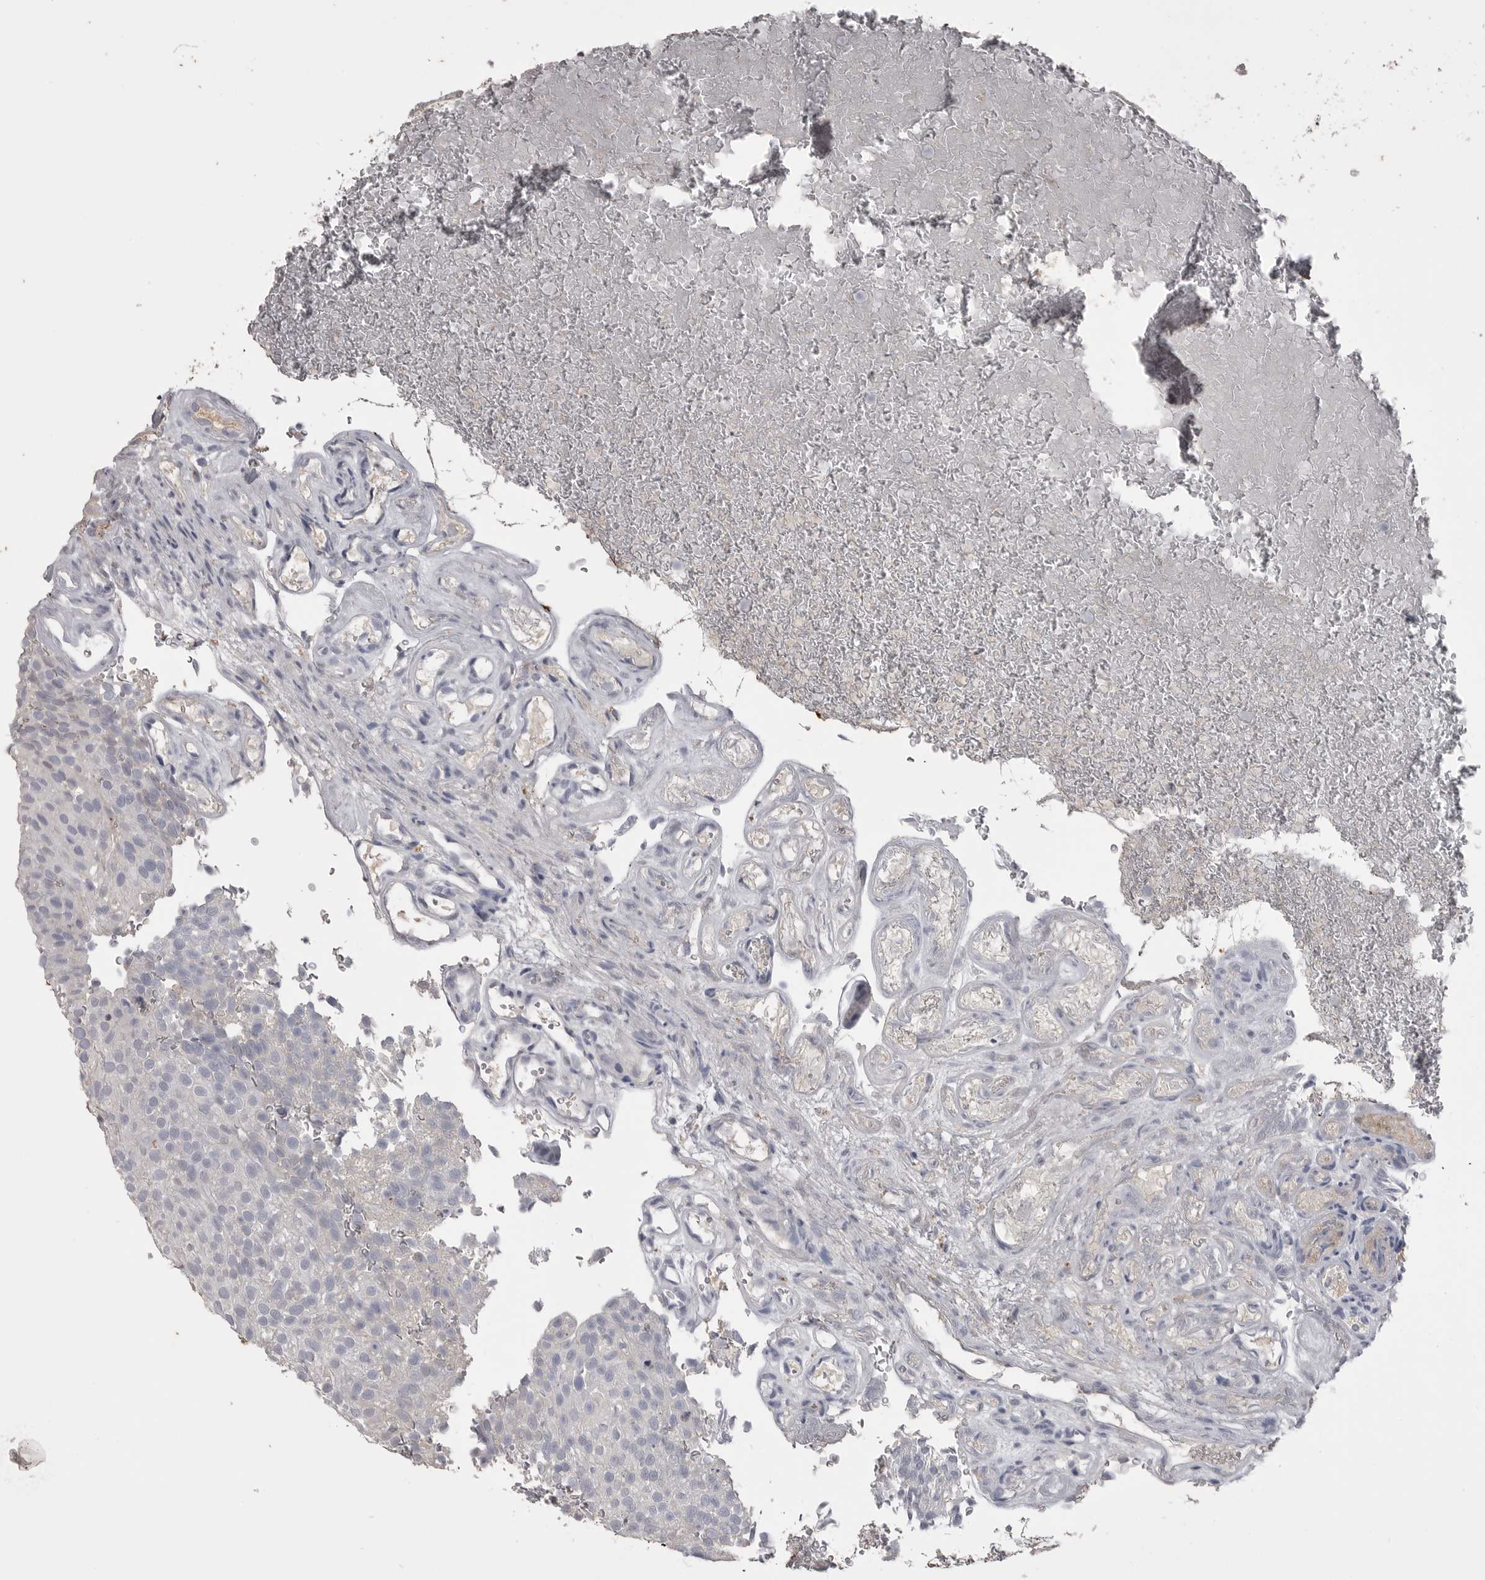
{"staining": {"intensity": "negative", "quantity": "none", "location": "none"}, "tissue": "urothelial cancer", "cell_type": "Tumor cells", "image_type": "cancer", "snomed": [{"axis": "morphology", "description": "Urothelial carcinoma, Low grade"}, {"axis": "topography", "description": "Urinary bladder"}], "caption": "Tumor cells are negative for protein expression in human low-grade urothelial carcinoma.", "gene": "AHSG", "patient": {"sex": "male", "age": 78}}